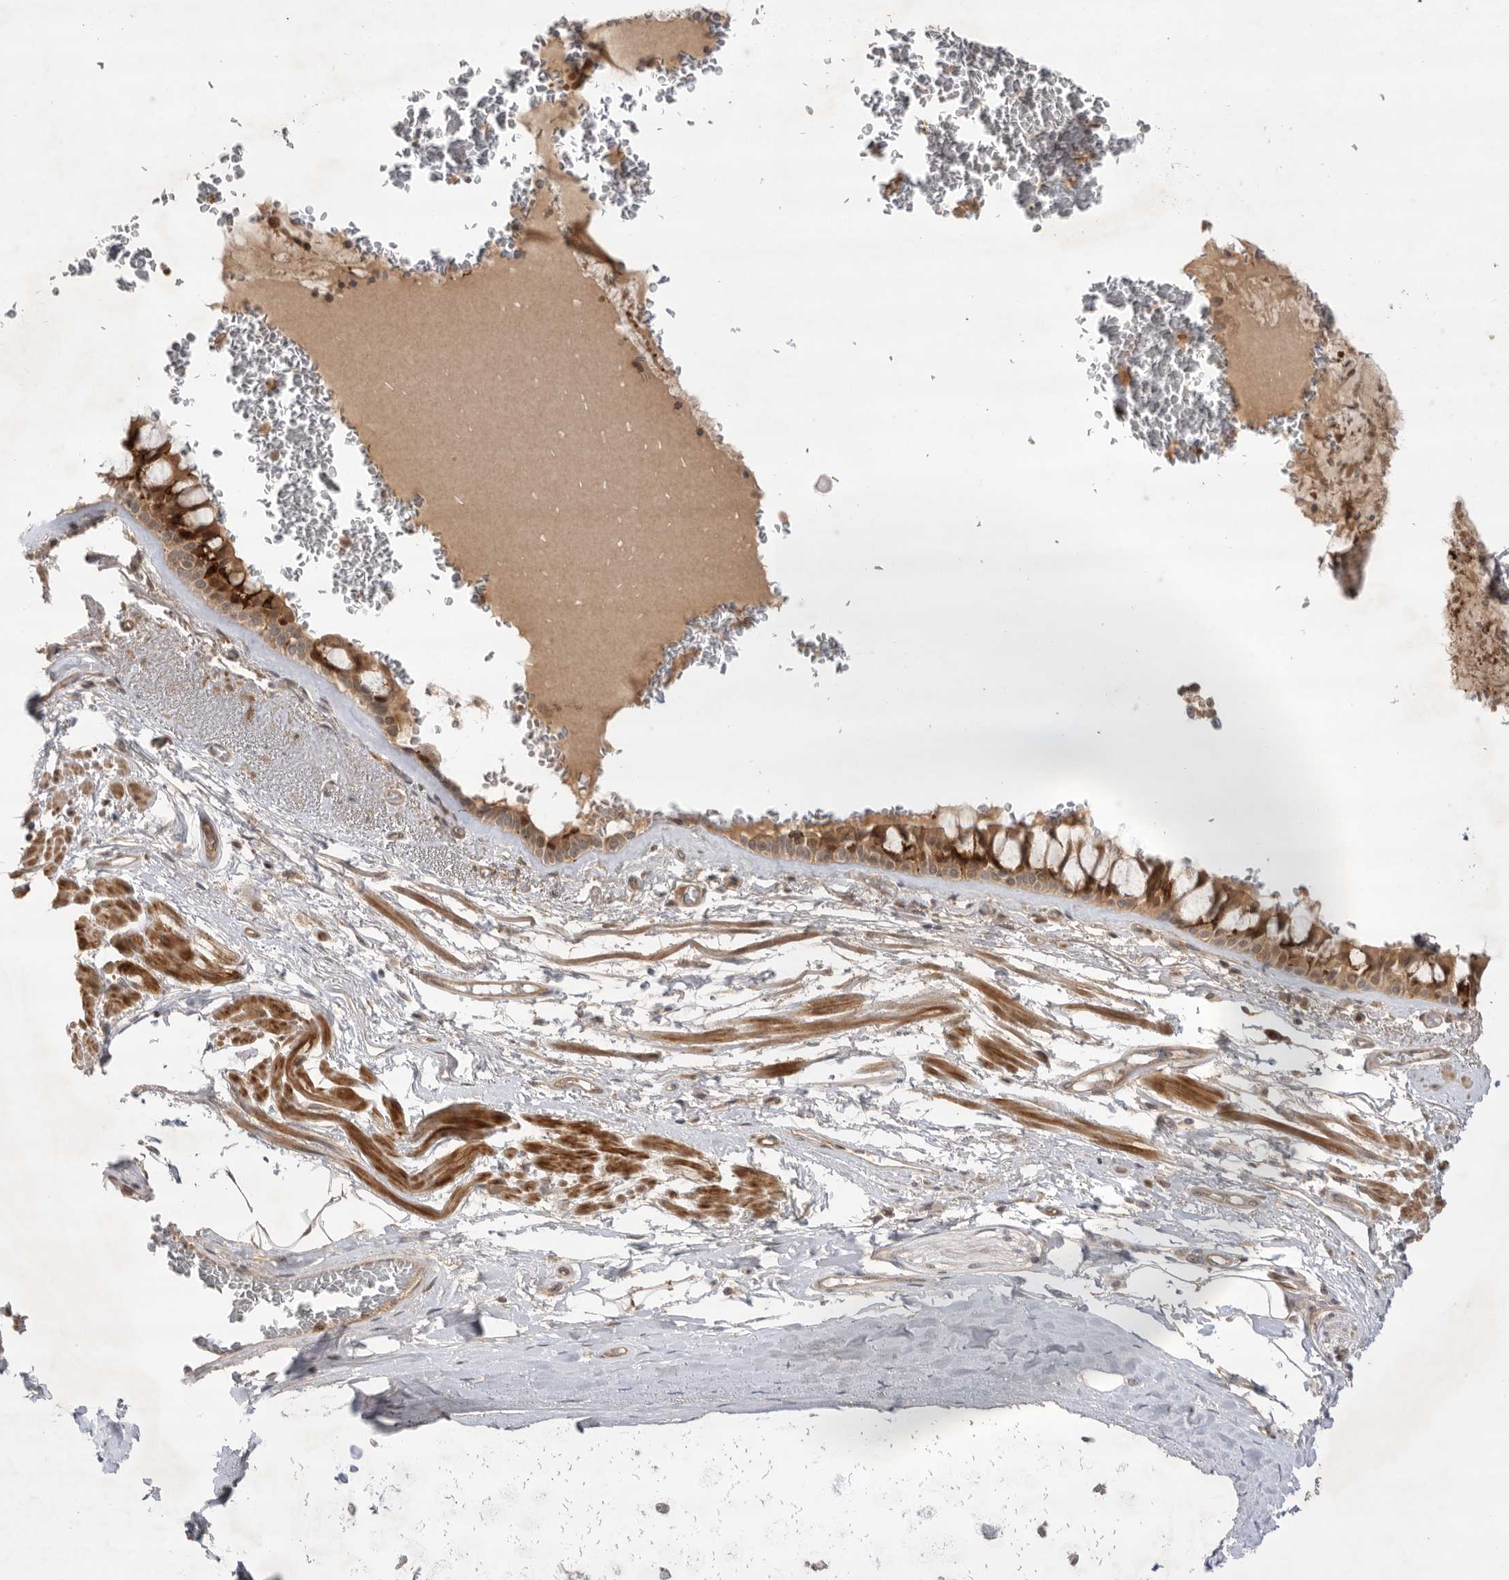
{"staining": {"intensity": "moderate", "quantity": ">75%", "location": "cytoplasmic/membranous"}, "tissue": "bronchus", "cell_type": "Respiratory epithelial cells", "image_type": "normal", "snomed": [{"axis": "morphology", "description": "Normal tissue, NOS"}, {"axis": "topography", "description": "Bronchus"}], "caption": "Immunohistochemical staining of normal bronchus reveals medium levels of moderate cytoplasmic/membranous staining in about >75% of respiratory epithelial cells.", "gene": "DCAF8", "patient": {"sex": "male", "age": 66}}